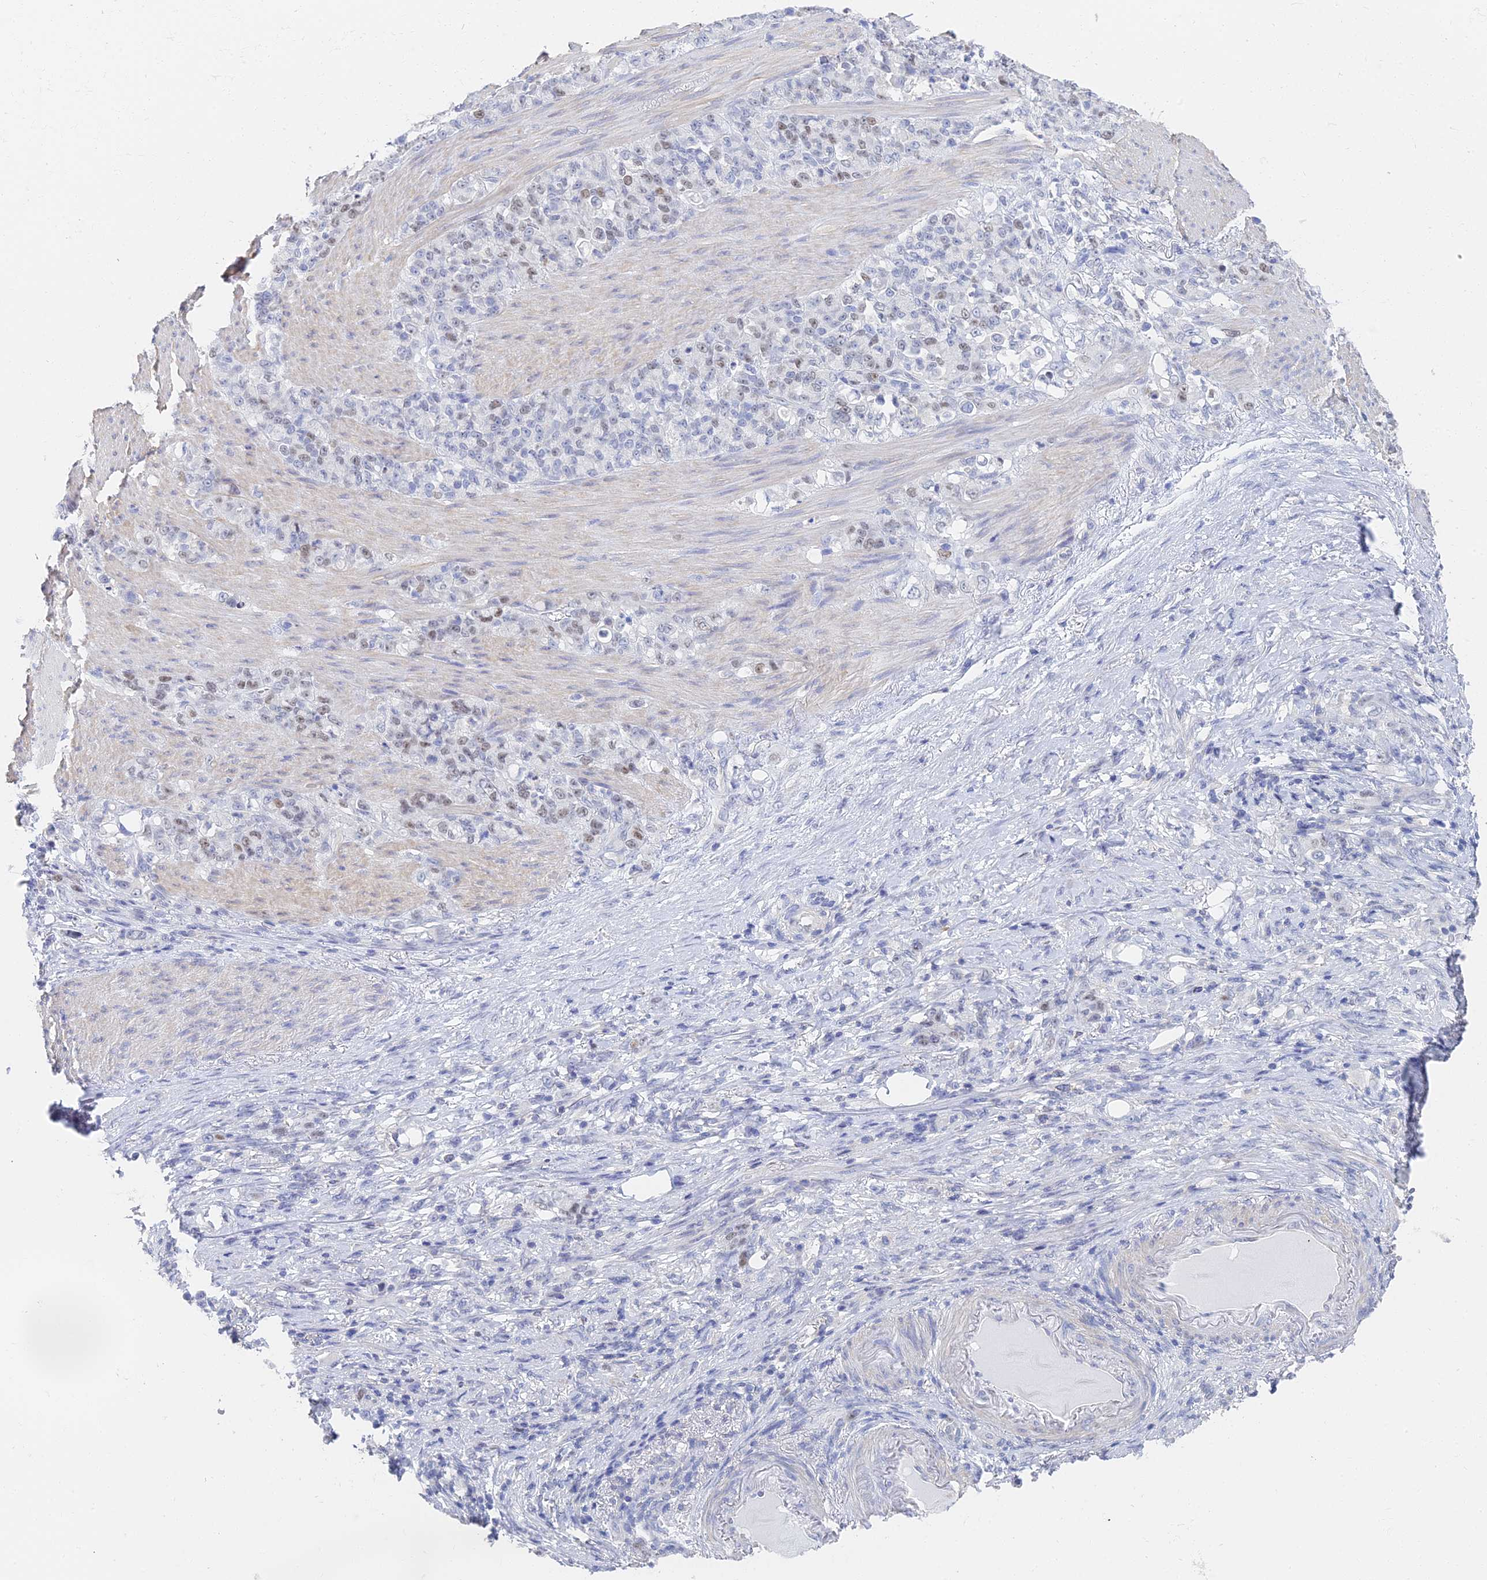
{"staining": {"intensity": "weak", "quantity": "25%-75%", "location": "nuclear"}, "tissue": "stomach cancer", "cell_type": "Tumor cells", "image_type": "cancer", "snomed": [{"axis": "morphology", "description": "Adenocarcinoma, NOS"}, {"axis": "topography", "description": "Stomach"}], "caption": "Immunohistochemistry (IHC) micrograph of neoplastic tissue: stomach cancer stained using IHC exhibits low levels of weak protein expression localized specifically in the nuclear of tumor cells, appearing as a nuclear brown color.", "gene": "MCM2", "patient": {"sex": "female", "age": 79}}